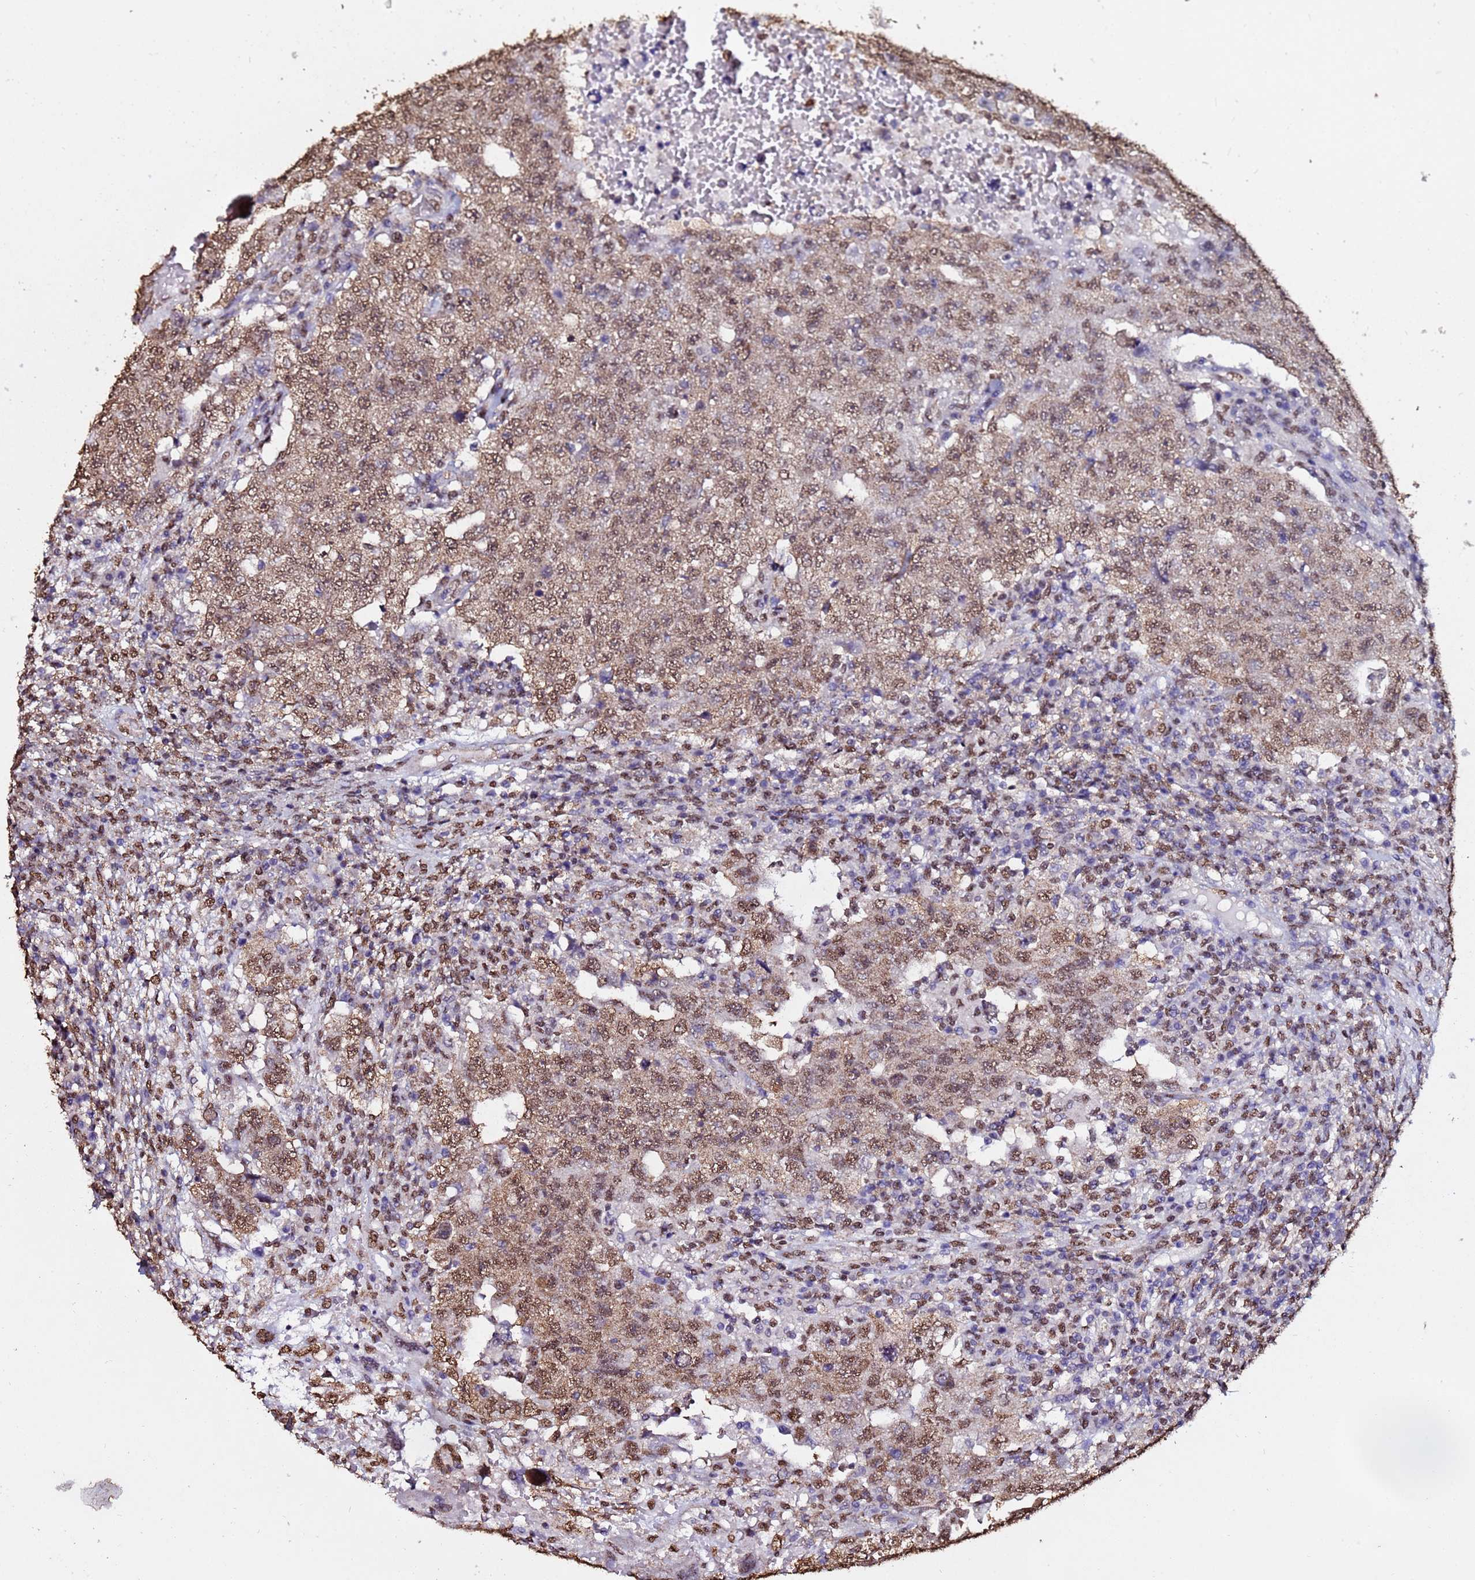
{"staining": {"intensity": "moderate", "quantity": ">75%", "location": "nuclear"}, "tissue": "testis cancer", "cell_type": "Tumor cells", "image_type": "cancer", "snomed": [{"axis": "morphology", "description": "Carcinoma, Embryonal, NOS"}, {"axis": "topography", "description": "Testis"}], "caption": "This micrograph exhibits testis cancer stained with immunohistochemistry (IHC) to label a protein in brown. The nuclear of tumor cells show moderate positivity for the protein. Nuclei are counter-stained blue.", "gene": "TRIP6", "patient": {"sex": "male", "age": 26}}